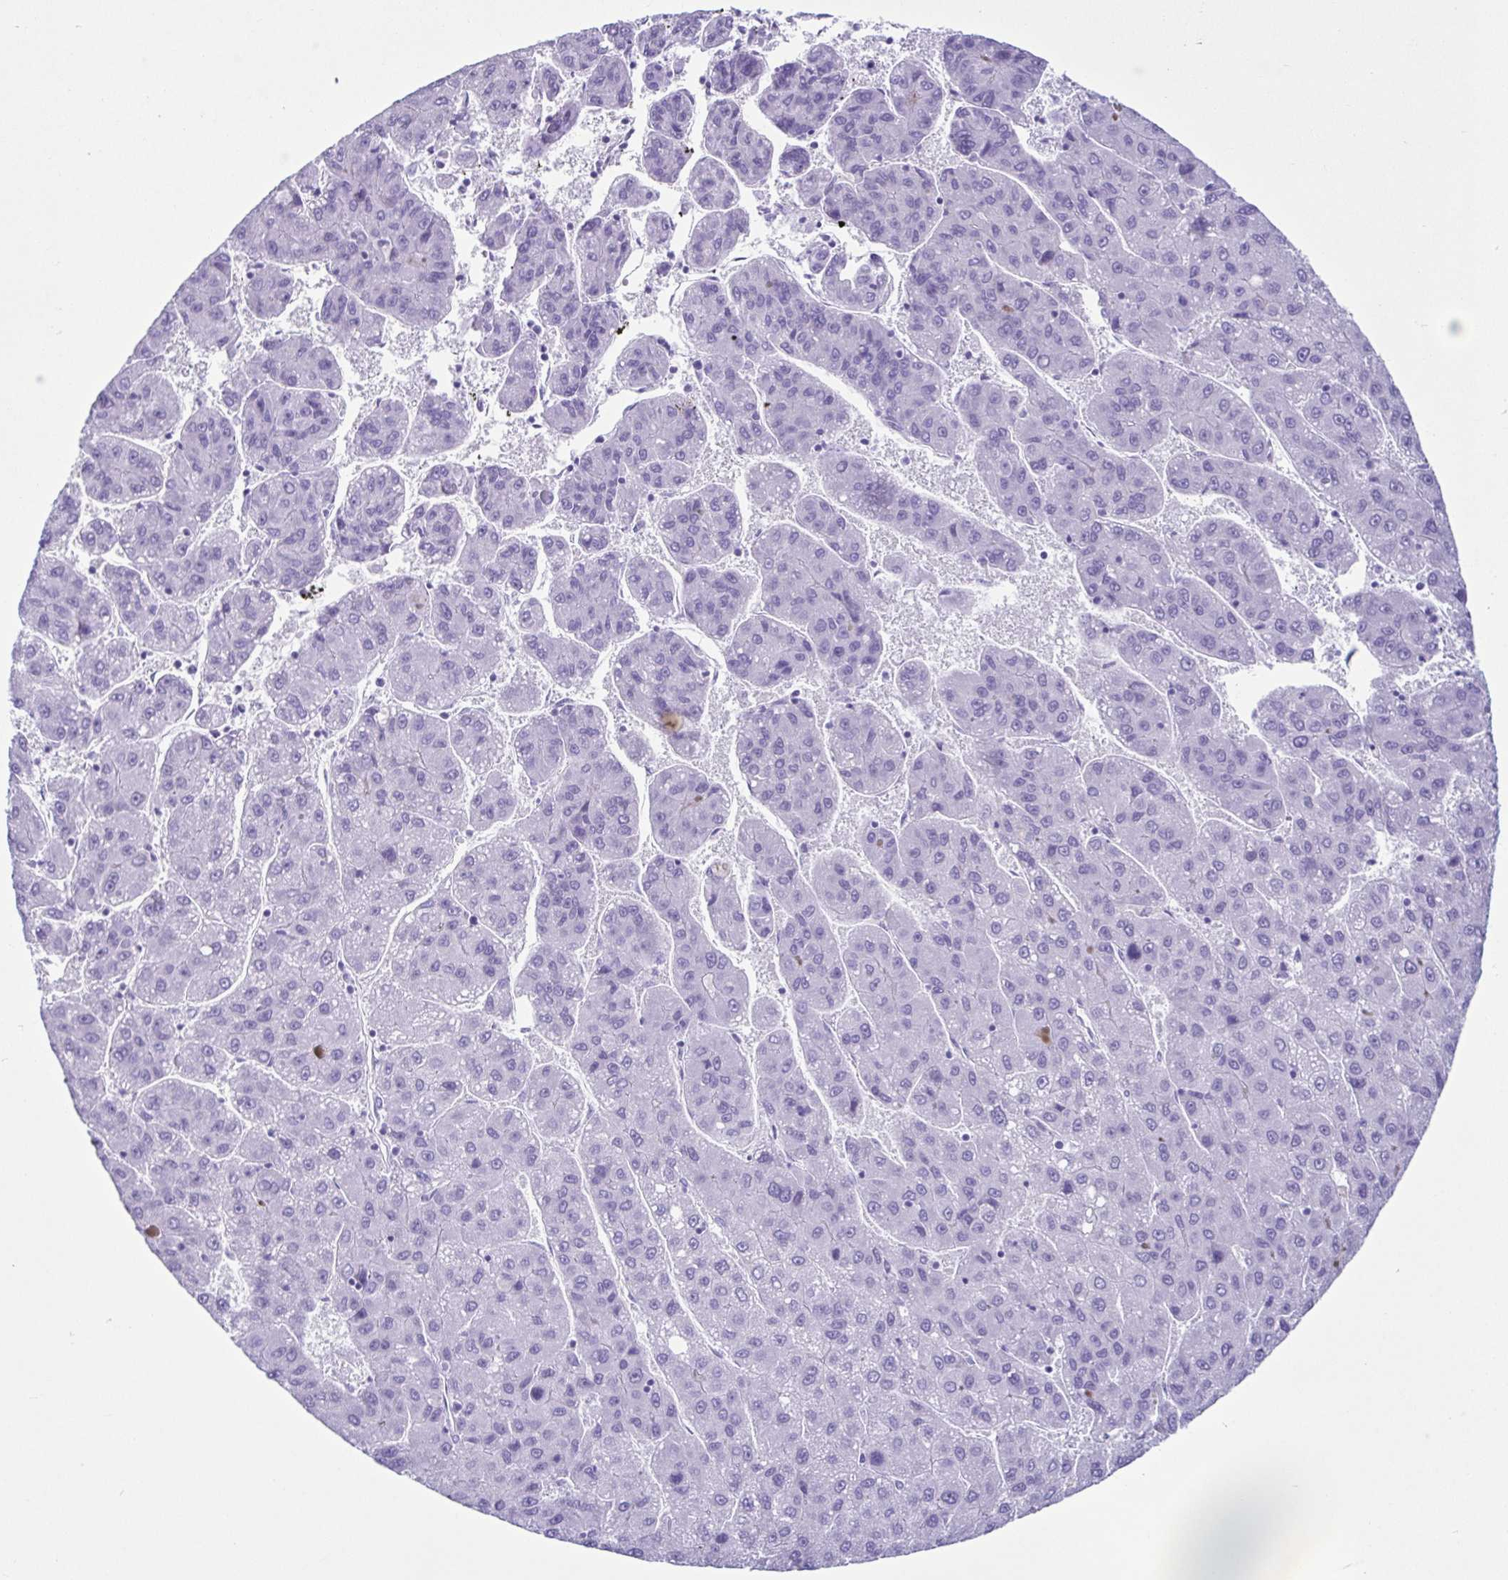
{"staining": {"intensity": "negative", "quantity": "none", "location": "none"}, "tissue": "liver cancer", "cell_type": "Tumor cells", "image_type": "cancer", "snomed": [{"axis": "morphology", "description": "Carcinoma, Hepatocellular, NOS"}, {"axis": "topography", "description": "Liver"}], "caption": "A high-resolution photomicrograph shows immunohistochemistry staining of liver hepatocellular carcinoma, which exhibits no significant expression in tumor cells.", "gene": "ACTRT3", "patient": {"sex": "female", "age": 82}}